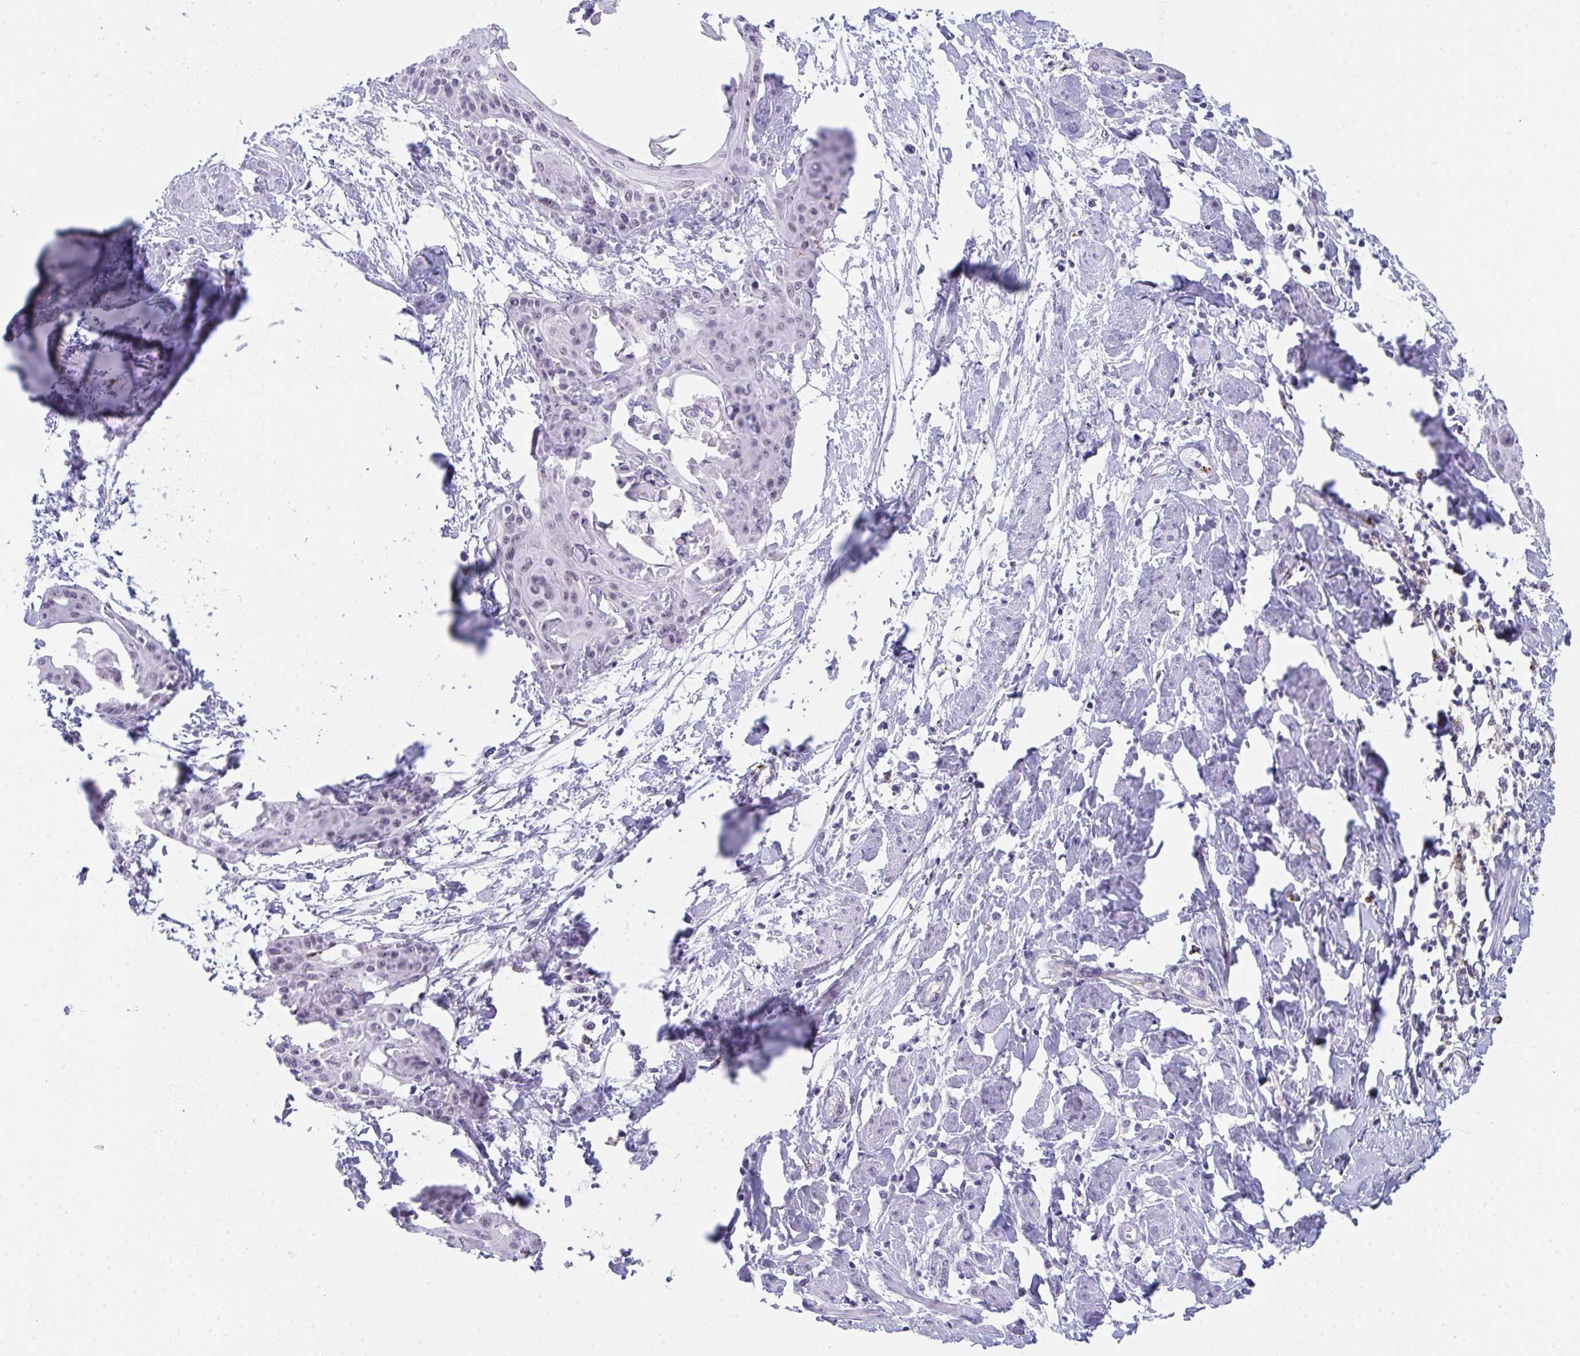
{"staining": {"intensity": "negative", "quantity": "none", "location": "none"}, "tissue": "cervical cancer", "cell_type": "Tumor cells", "image_type": "cancer", "snomed": [{"axis": "morphology", "description": "Squamous cell carcinoma, NOS"}, {"axis": "topography", "description": "Cervix"}], "caption": "Tumor cells show no significant protein staining in cervical cancer.", "gene": "CDK13", "patient": {"sex": "female", "age": 57}}